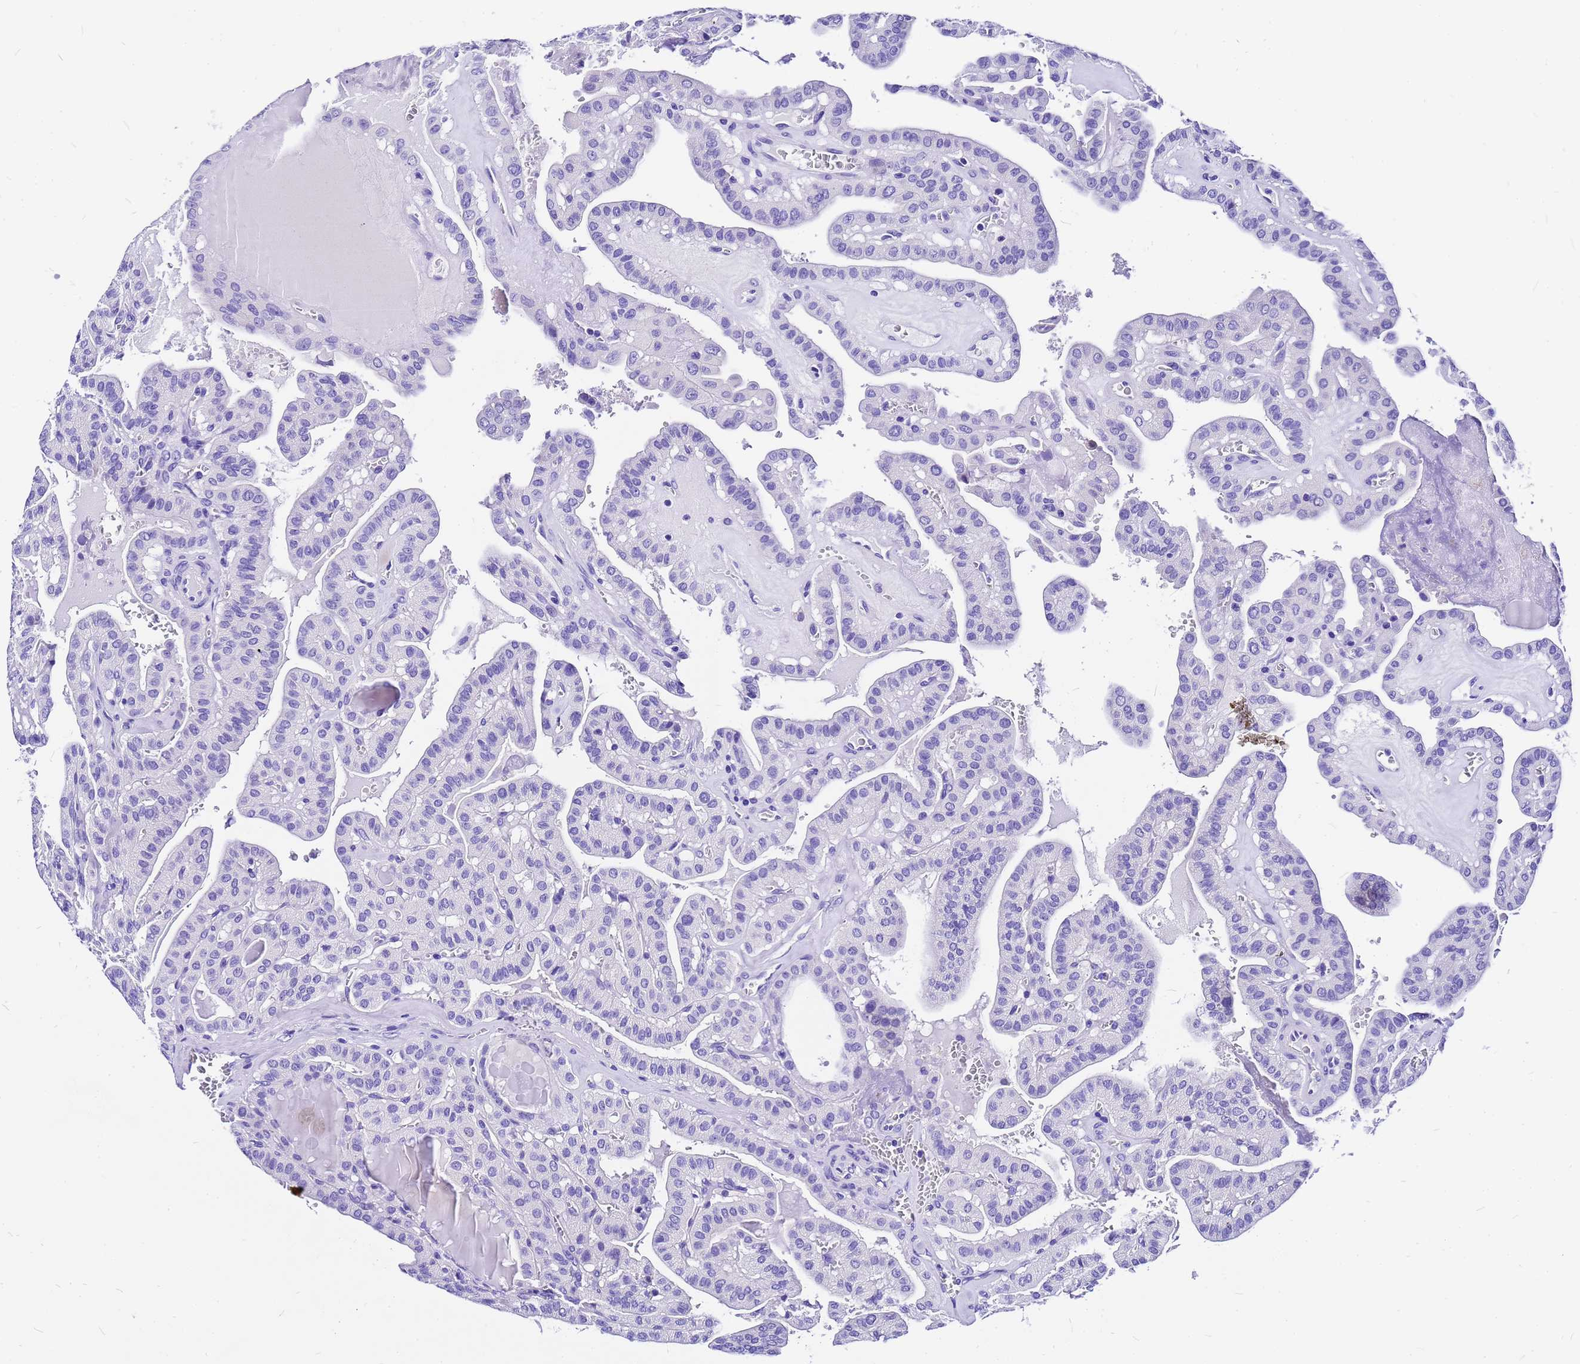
{"staining": {"intensity": "negative", "quantity": "none", "location": "none"}, "tissue": "thyroid cancer", "cell_type": "Tumor cells", "image_type": "cancer", "snomed": [{"axis": "morphology", "description": "Papillary adenocarcinoma, NOS"}, {"axis": "topography", "description": "Thyroid gland"}], "caption": "A micrograph of human thyroid papillary adenocarcinoma is negative for staining in tumor cells.", "gene": "HERC4", "patient": {"sex": "male", "age": 52}}